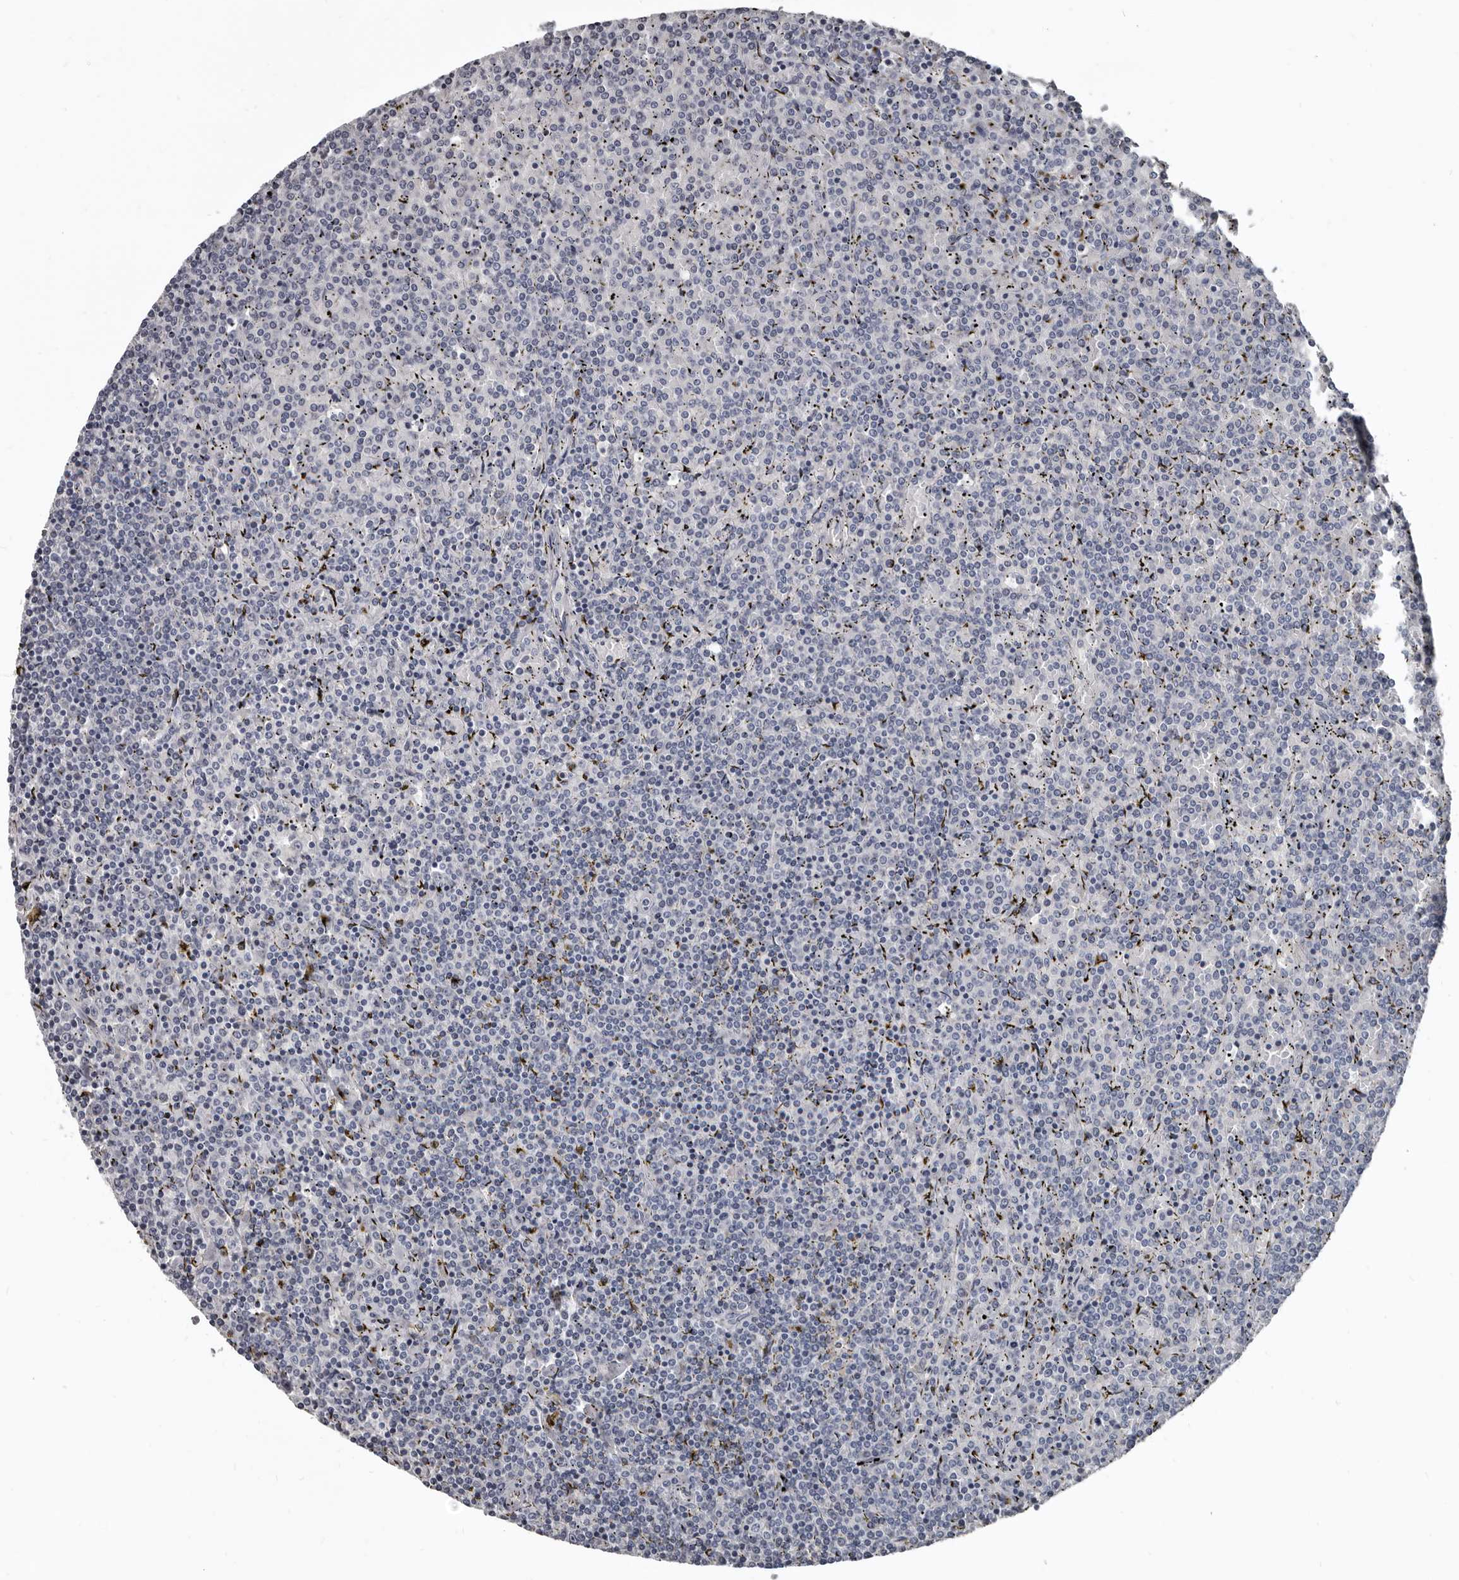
{"staining": {"intensity": "negative", "quantity": "none", "location": "none"}, "tissue": "lymphoma", "cell_type": "Tumor cells", "image_type": "cancer", "snomed": [{"axis": "morphology", "description": "Malignant lymphoma, non-Hodgkin's type, Low grade"}, {"axis": "topography", "description": "Spleen"}], "caption": "There is no significant staining in tumor cells of low-grade malignant lymphoma, non-Hodgkin's type.", "gene": "GREB1", "patient": {"sex": "female", "age": 19}}